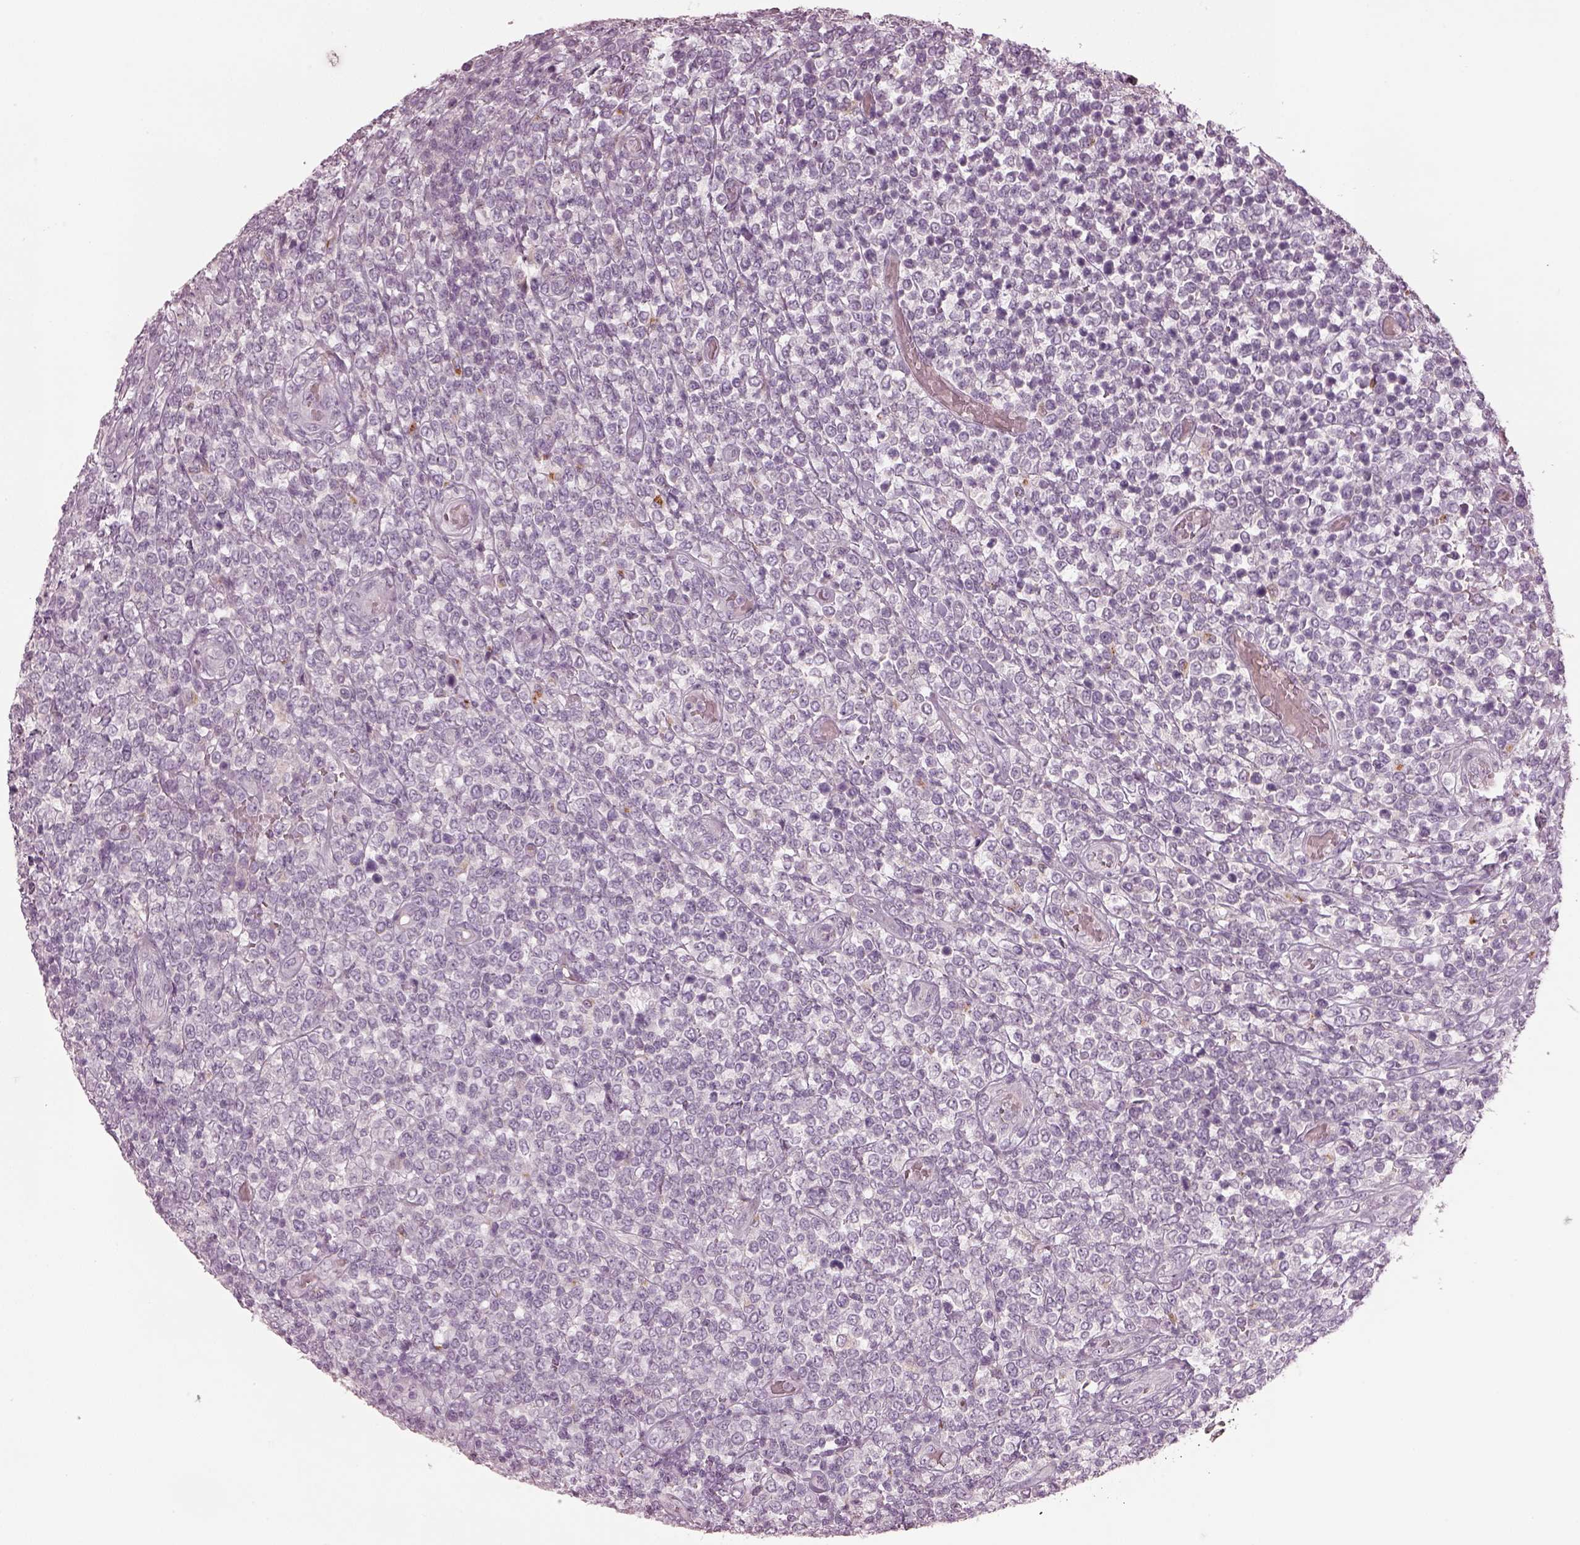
{"staining": {"intensity": "negative", "quantity": "none", "location": "none"}, "tissue": "lymphoma", "cell_type": "Tumor cells", "image_type": "cancer", "snomed": [{"axis": "morphology", "description": "Malignant lymphoma, non-Hodgkin's type, High grade"}, {"axis": "topography", "description": "Soft tissue"}], "caption": "Tumor cells show no significant expression in lymphoma.", "gene": "SPATA6L", "patient": {"sex": "female", "age": 56}}